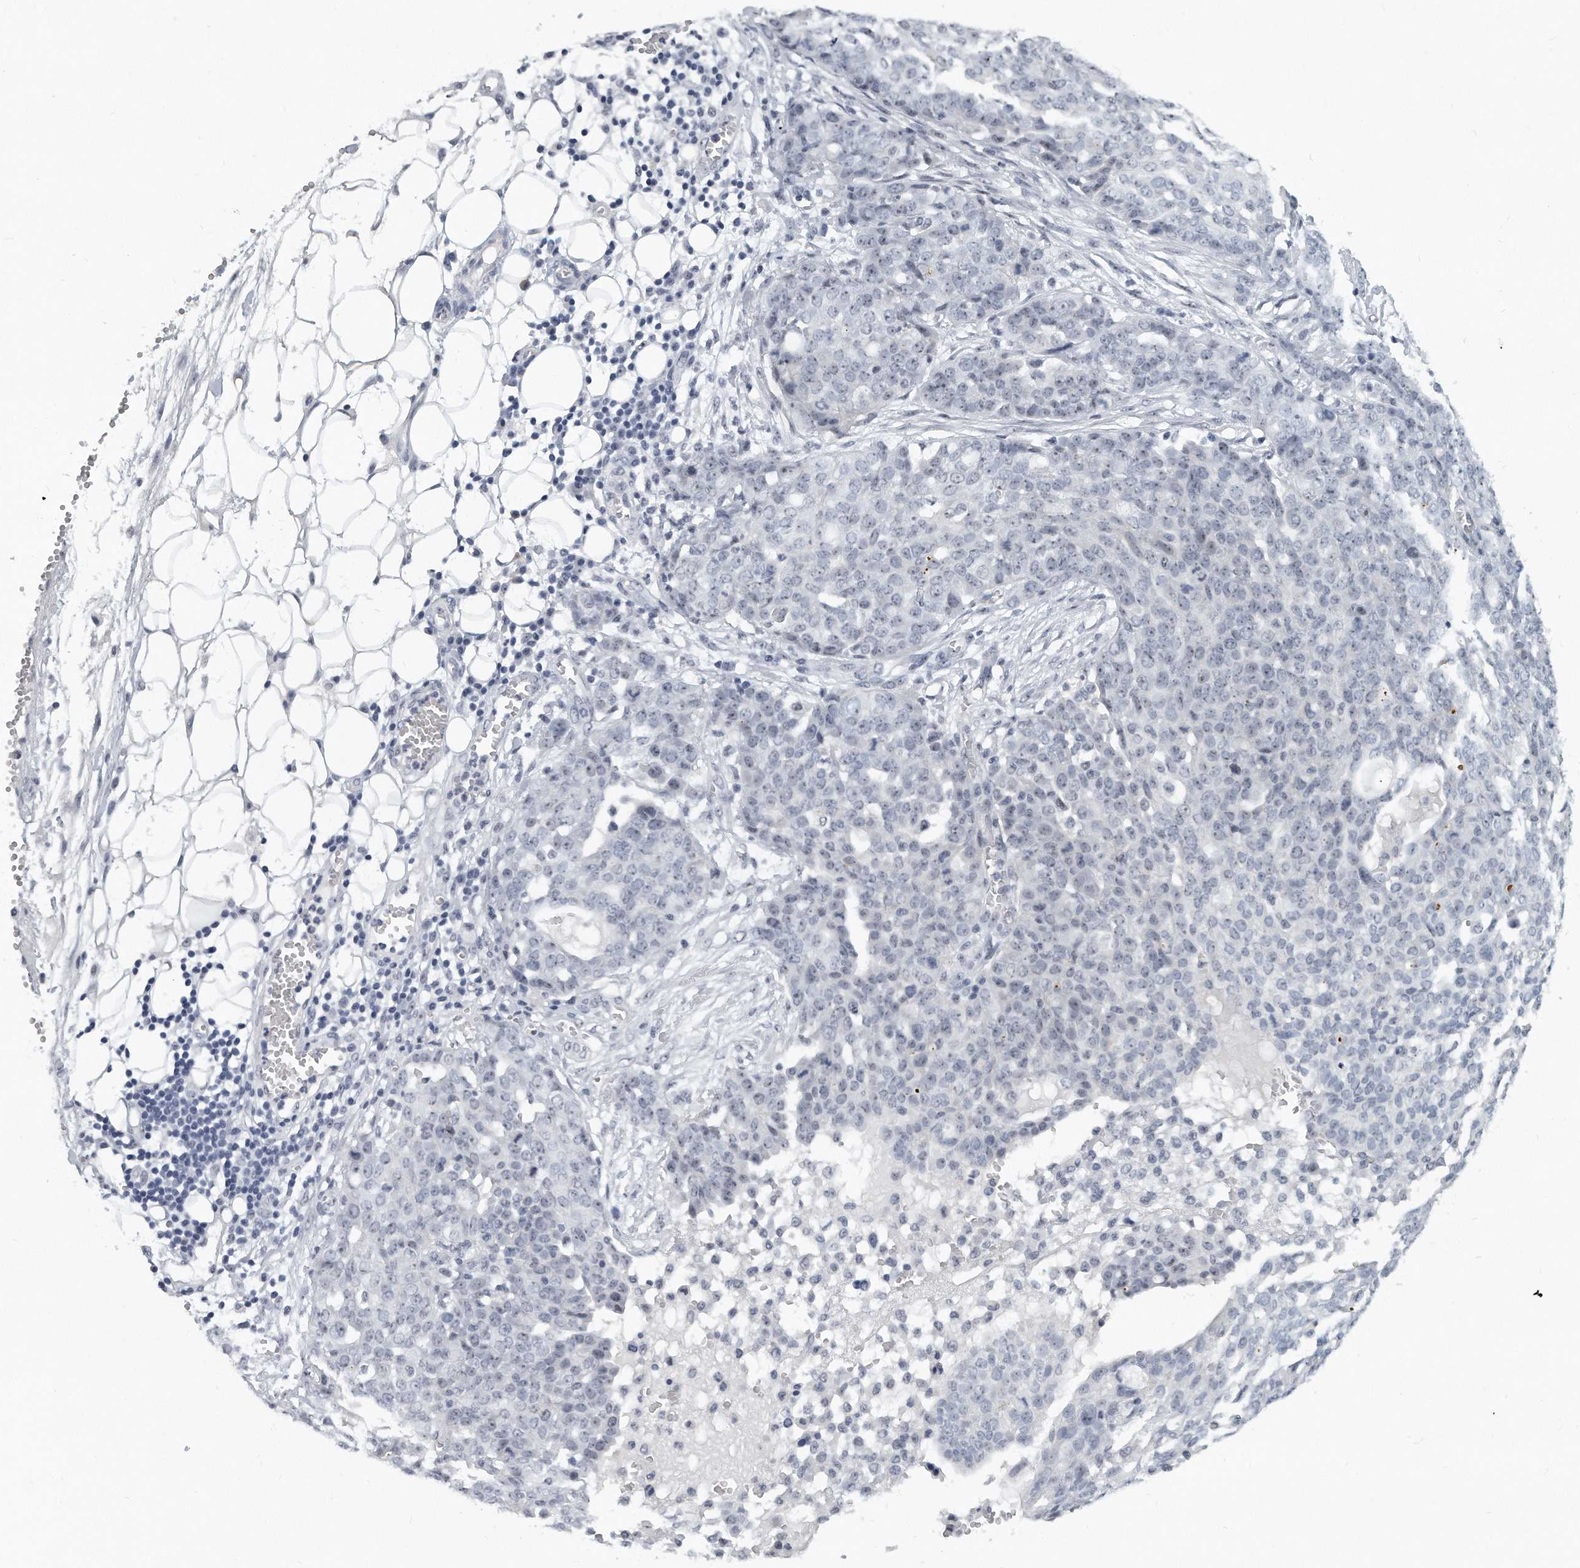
{"staining": {"intensity": "negative", "quantity": "none", "location": "none"}, "tissue": "ovarian cancer", "cell_type": "Tumor cells", "image_type": "cancer", "snomed": [{"axis": "morphology", "description": "Cystadenocarcinoma, serous, NOS"}, {"axis": "topography", "description": "Soft tissue"}, {"axis": "topography", "description": "Ovary"}], "caption": "IHC of human ovarian cancer exhibits no staining in tumor cells.", "gene": "TFCP2L1", "patient": {"sex": "female", "age": 57}}